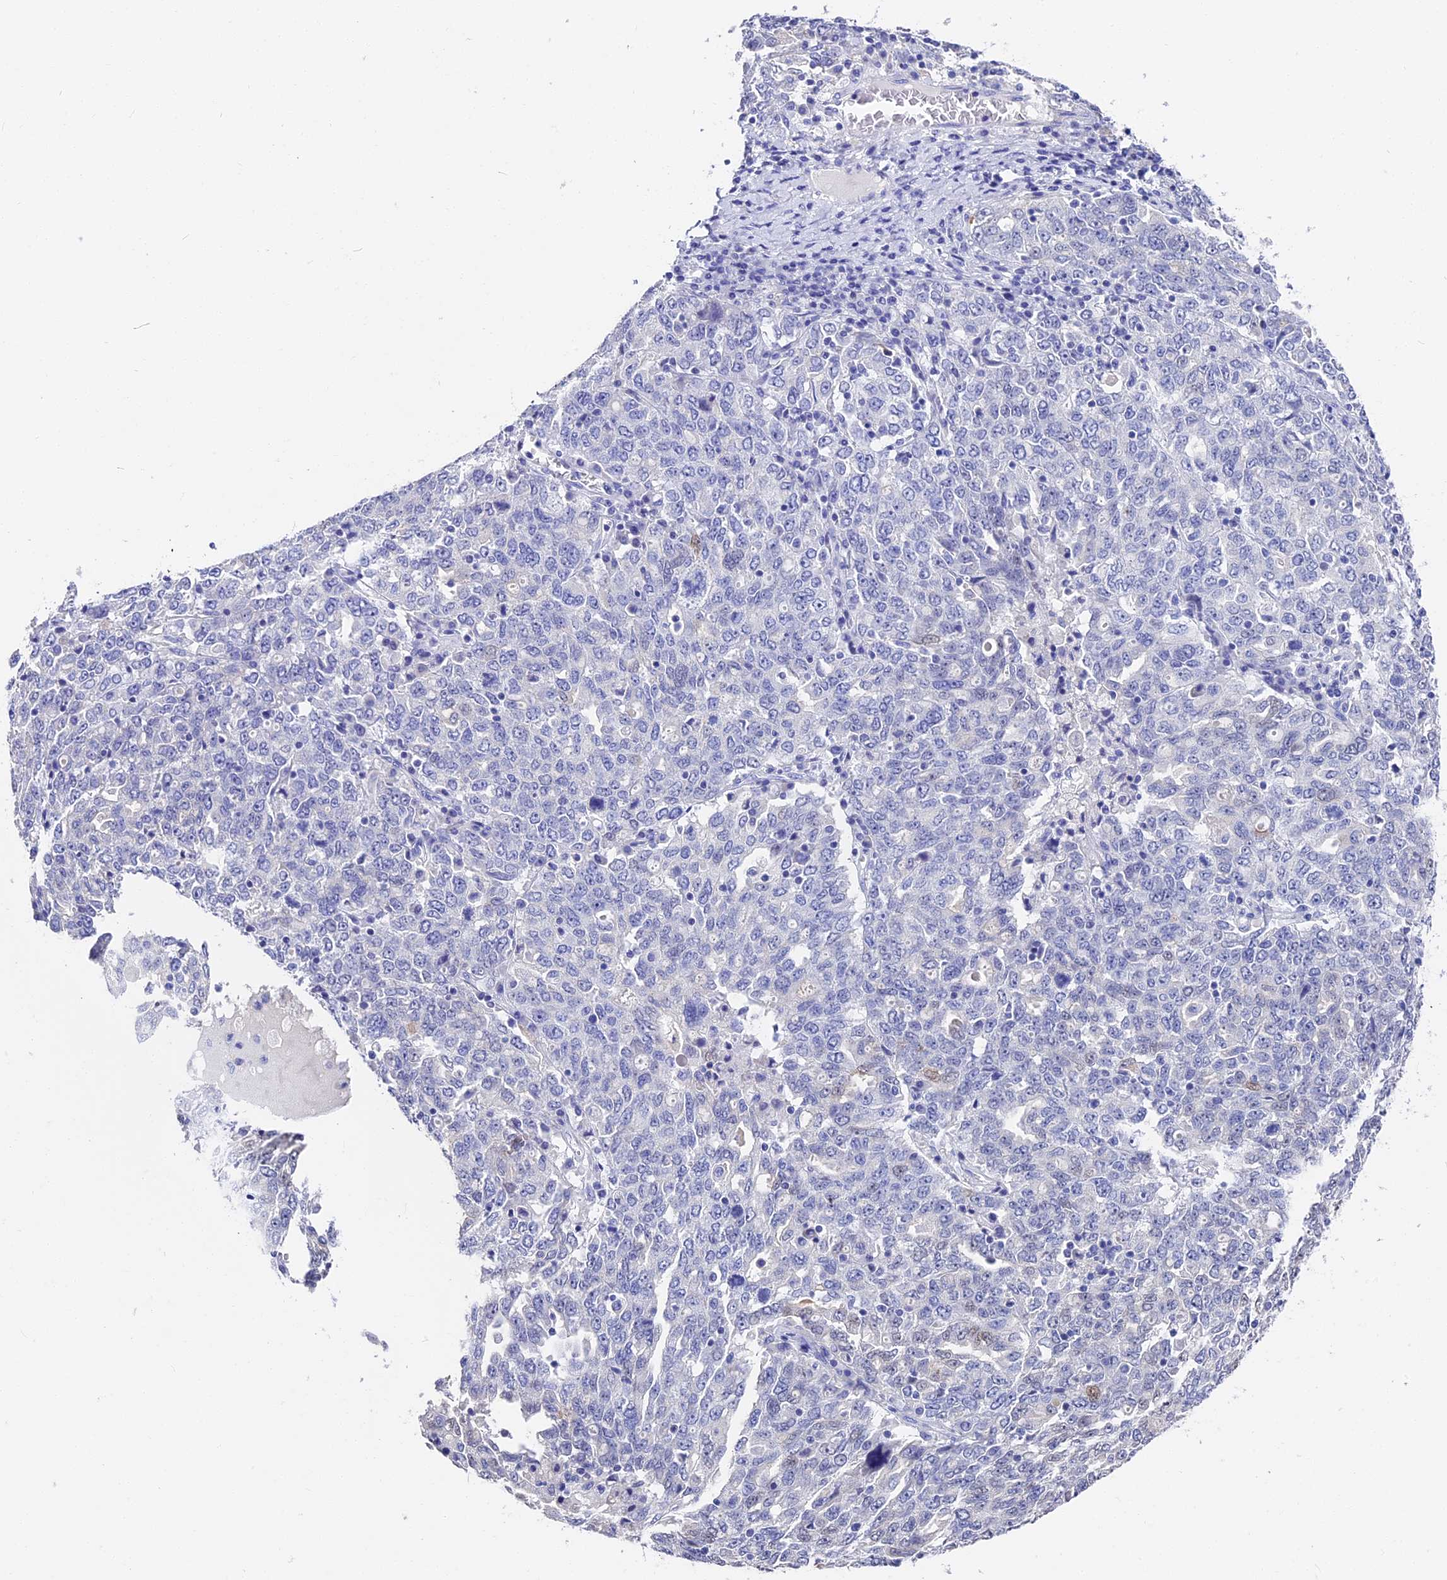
{"staining": {"intensity": "negative", "quantity": "none", "location": "none"}, "tissue": "ovarian cancer", "cell_type": "Tumor cells", "image_type": "cancer", "snomed": [{"axis": "morphology", "description": "Carcinoma, endometroid"}, {"axis": "topography", "description": "Ovary"}], "caption": "IHC image of neoplastic tissue: ovarian cancer (endometroid carcinoma) stained with DAB shows no significant protein staining in tumor cells.", "gene": "VPS33B", "patient": {"sex": "female", "age": 62}}